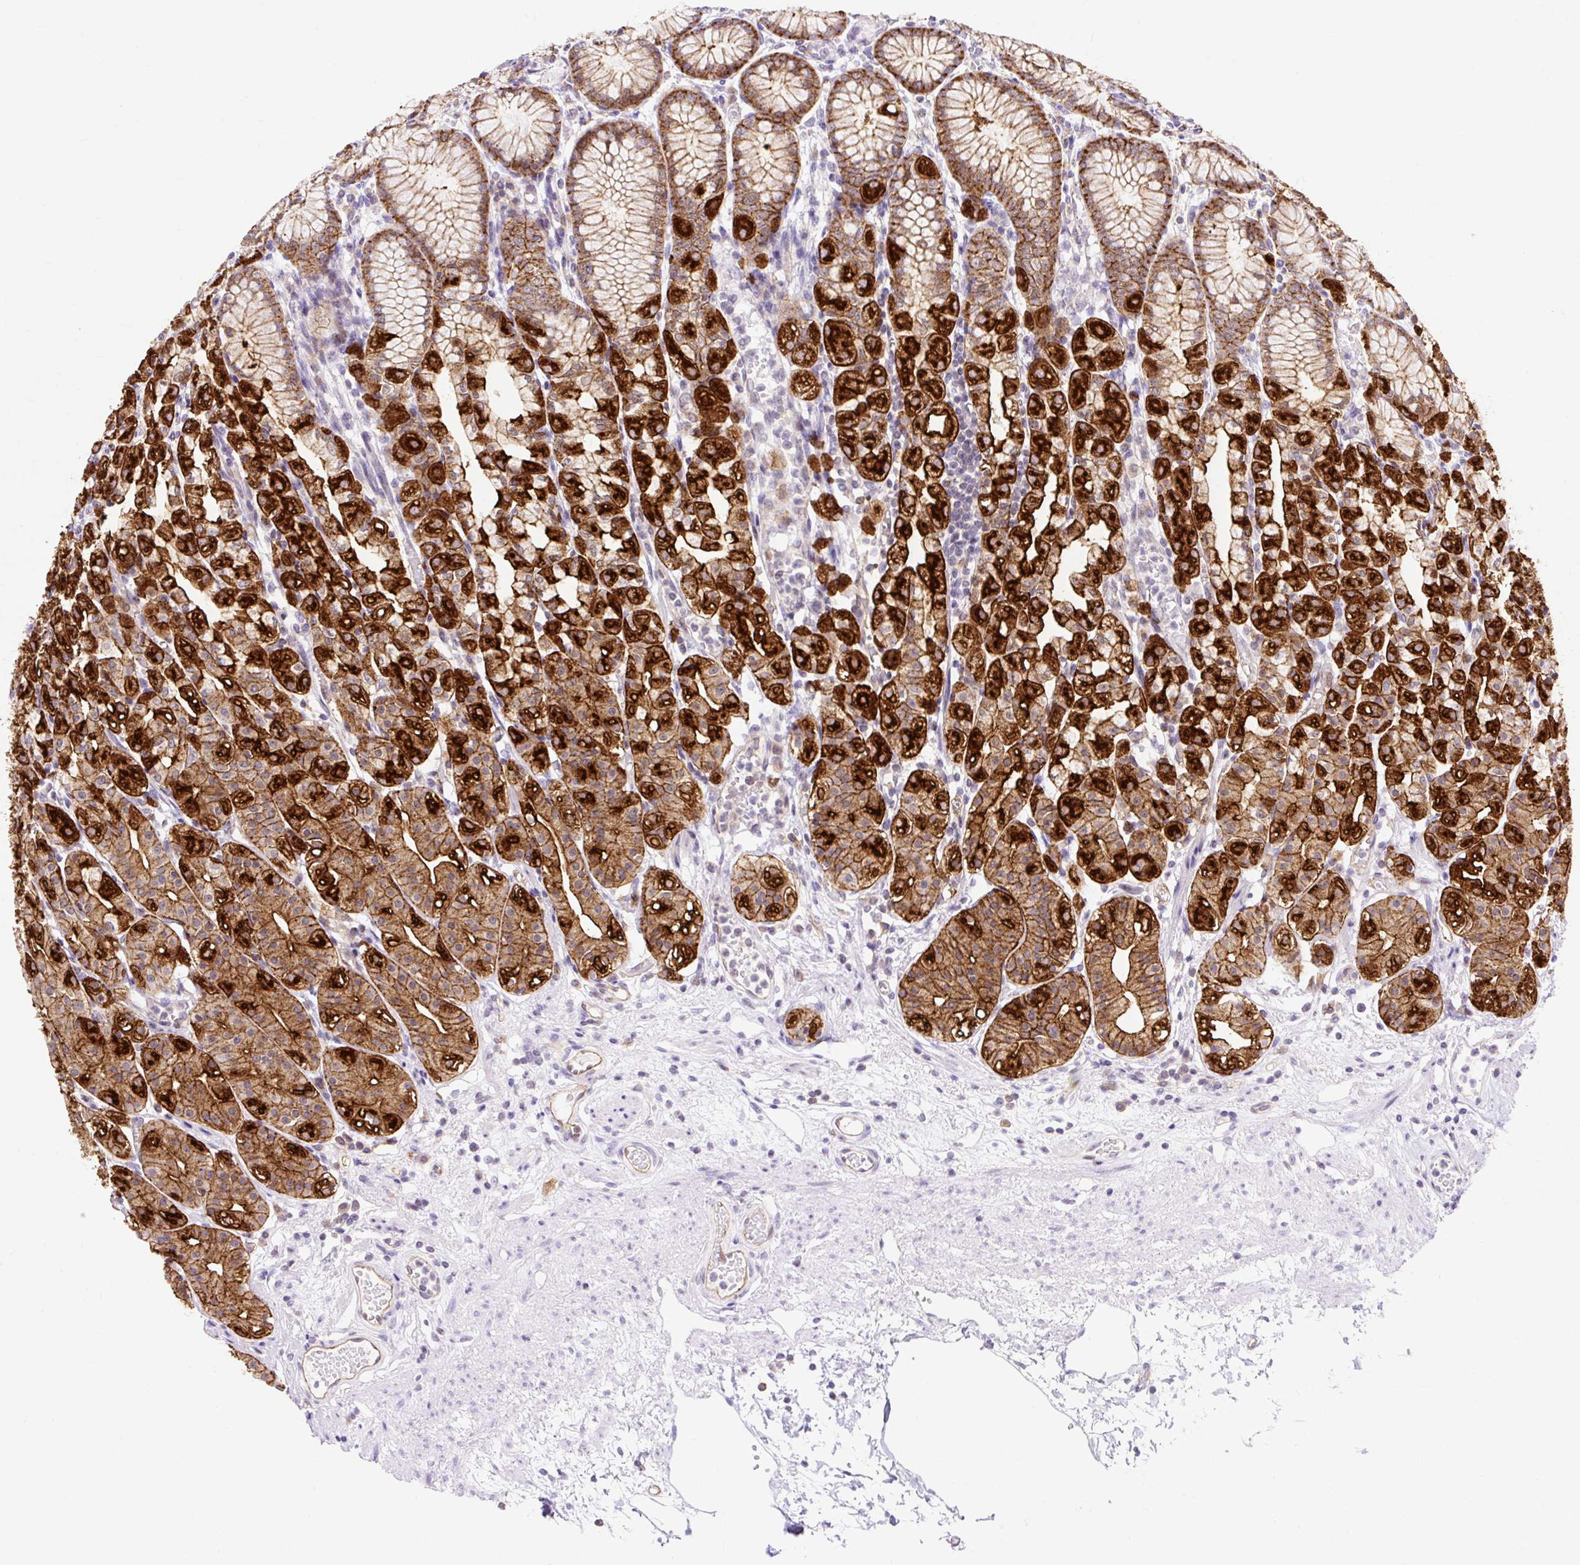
{"staining": {"intensity": "strong", "quantity": ">75%", "location": "cytoplasmic/membranous"}, "tissue": "stomach", "cell_type": "Glandular cells", "image_type": "normal", "snomed": [{"axis": "morphology", "description": "Normal tissue, NOS"}, {"axis": "topography", "description": "Stomach"}], "caption": "Immunohistochemistry (DAB) staining of benign stomach reveals strong cytoplasmic/membranous protein positivity in about >75% of glandular cells.", "gene": "HIP1R", "patient": {"sex": "female", "age": 57}}